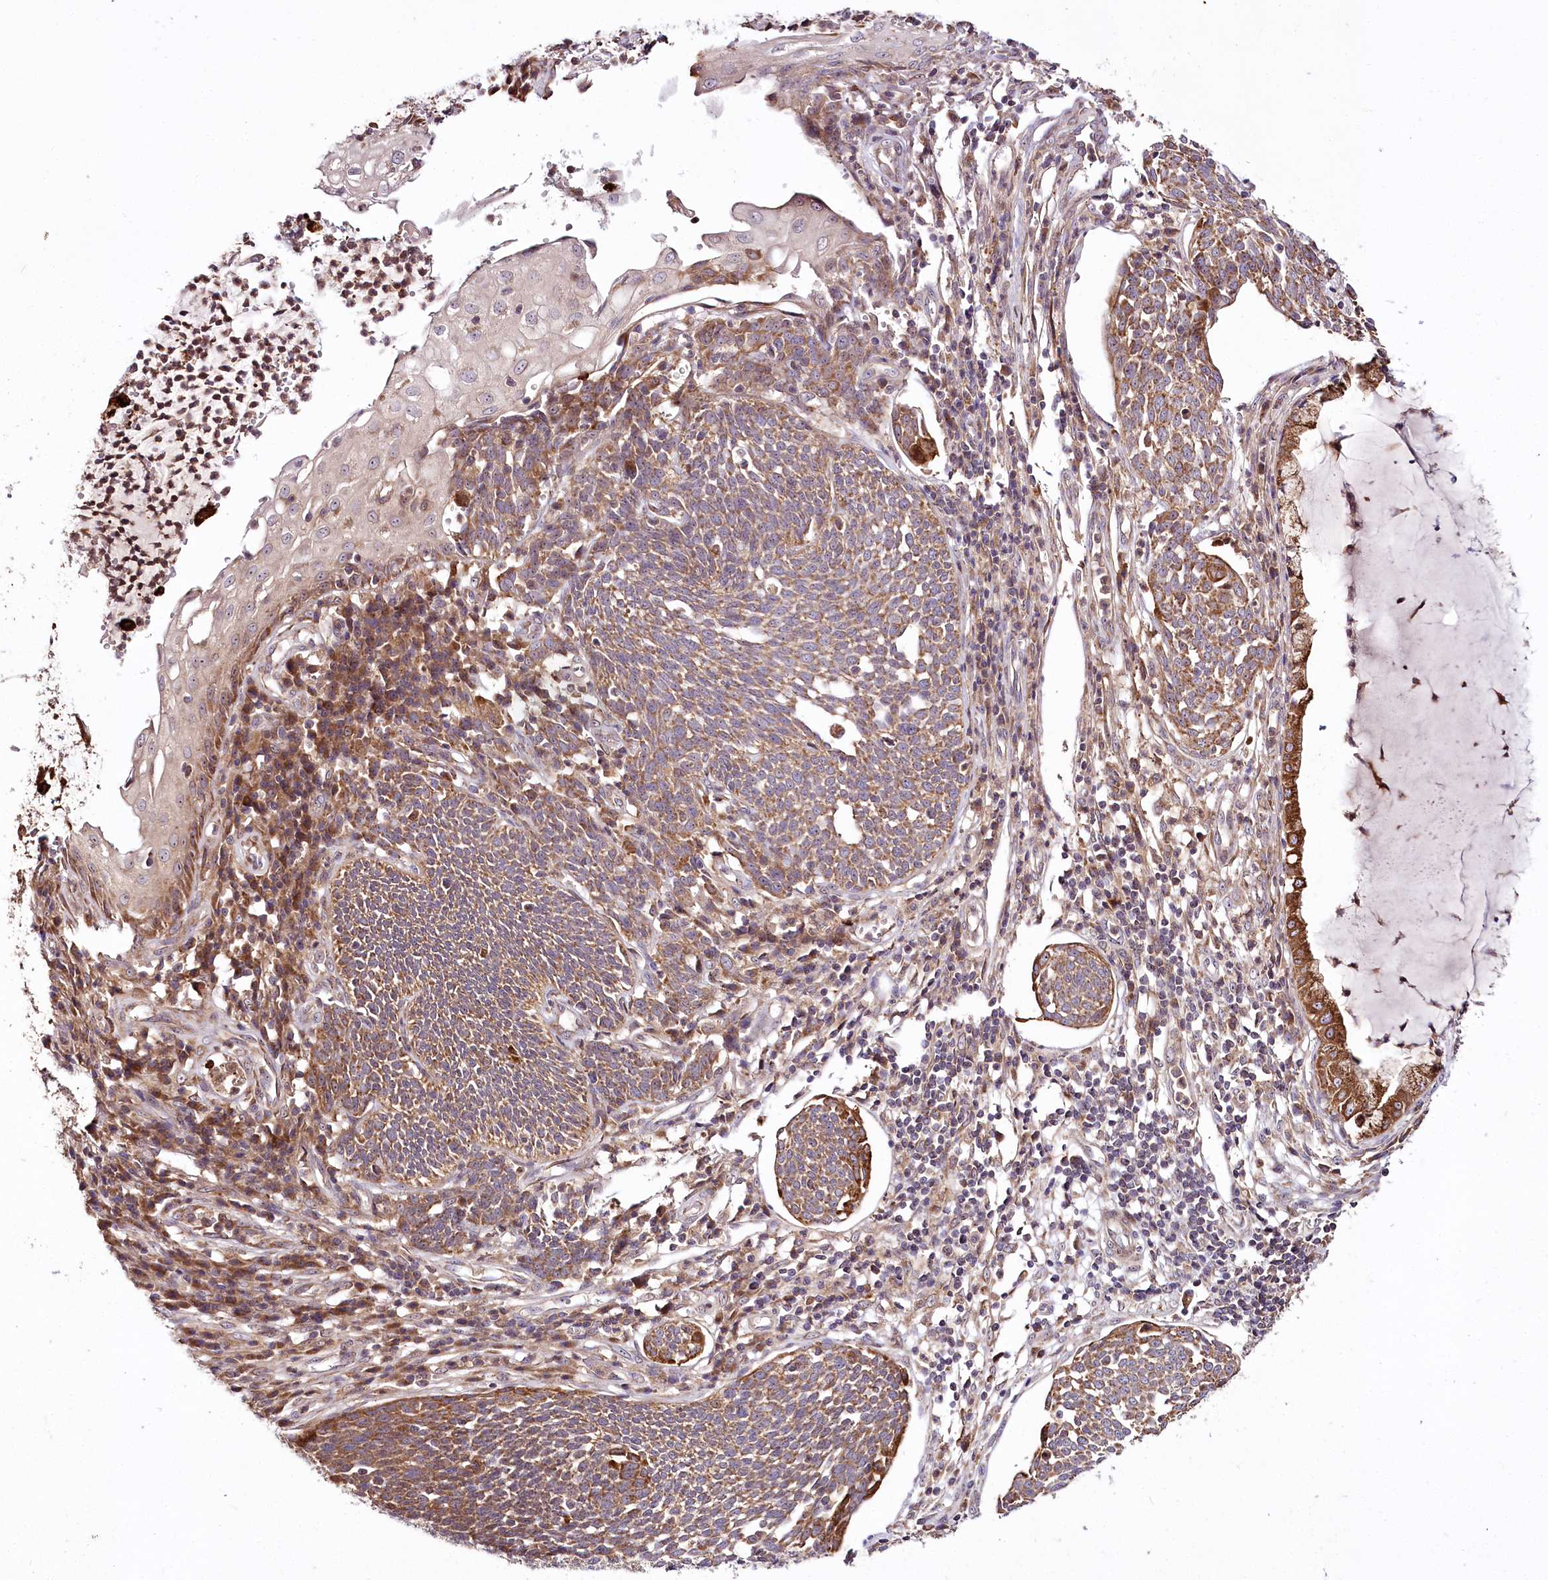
{"staining": {"intensity": "moderate", "quantity": ">75%", "location": "cytoplasmic/membranous"}, "tissue": "cervical cancer", "cell_type": "Tumor cells", "image_type": "cancer", "snomed": [{"axis": "morphology", "description": "Squamous cell carcinoma, NOS"}, {"axis": "topography", "description": "Cervix"}], "caption": "An image showing moderate cytoplasmic/membranous staining in approximately >75% of tumor cells in squamous cell carcinoma (cervical), as visualized by brown immunohistochemical staining.", "gene": "RAB7A", "patient": {"sex": "female", "age": 34}}